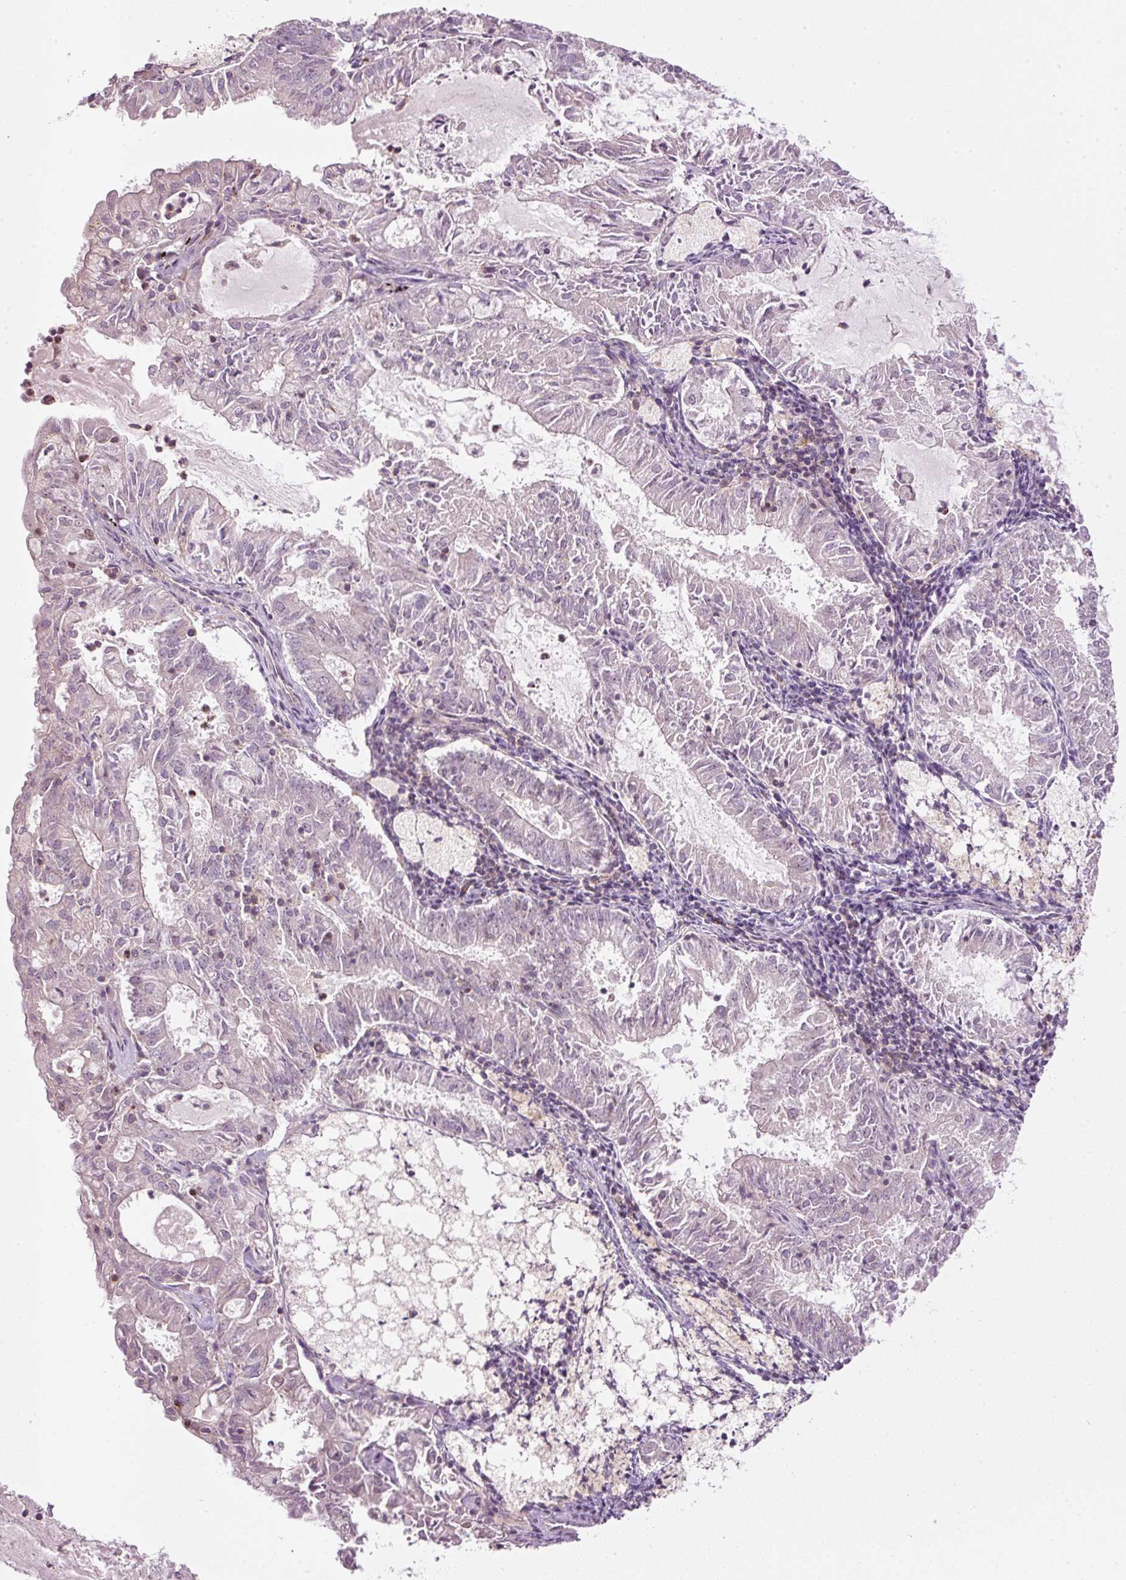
{"staining": {"intensity": "negative", "quantity": "none", "location": "none"}, "tissue": "endometrial cancer", "cell_type": "Tumor cells", "image_type": "cancer", "snomed": [{"axis": "morphology", "description": "Adenocarcinoma, NOS"}, {"axis": "topography", "description": "Endometrium"}], "caption": "Tumor cells show no significant protein expression in adenocarcinoma (endometrial).", "gene": "SIPA1", "patient": {"sex": "female", "age": 57}}